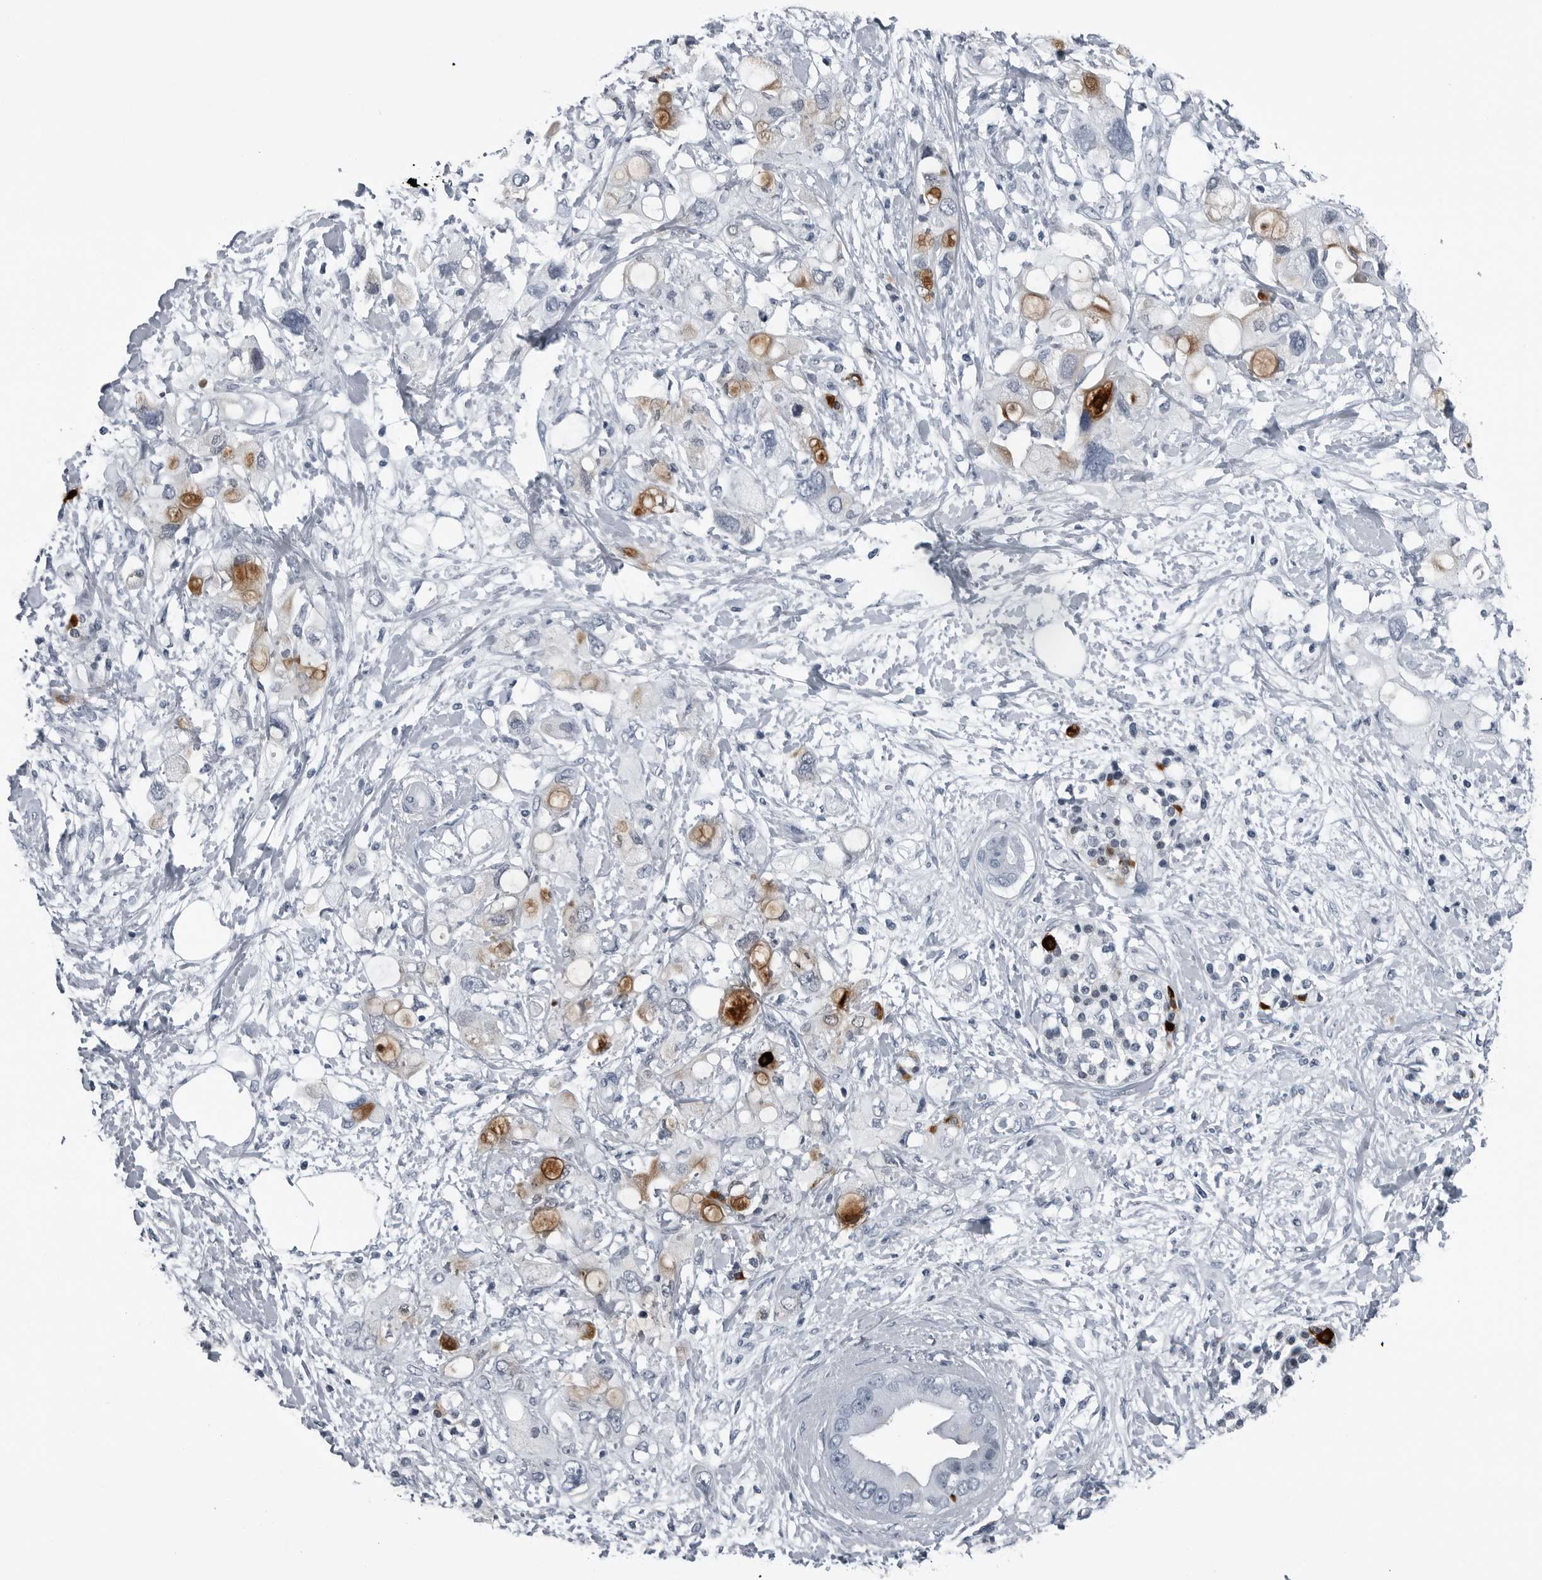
{"staining": {"intensity": "moderate", "quantity": "<25%", "location": "cytoplasmic/membranous"}, "tissue": "pancreatic cancer", "cell_type": "Tumor cells", "image_type": "cancer", "snomed": [{"axis": "morphology", "description": "Adenocarcinoma, NOS"}, {"axis": "topography", "description": "Pancreas"}], "caption": "There is low levels of moderate cytoplasmic/membranous expression in tumor cells of pancreatic adenocarcinoma, as demonstrated by immunohistochemical staining (brown color).", "gene": "SPINK1", "patient": {"sex": "female", "age": 56}}